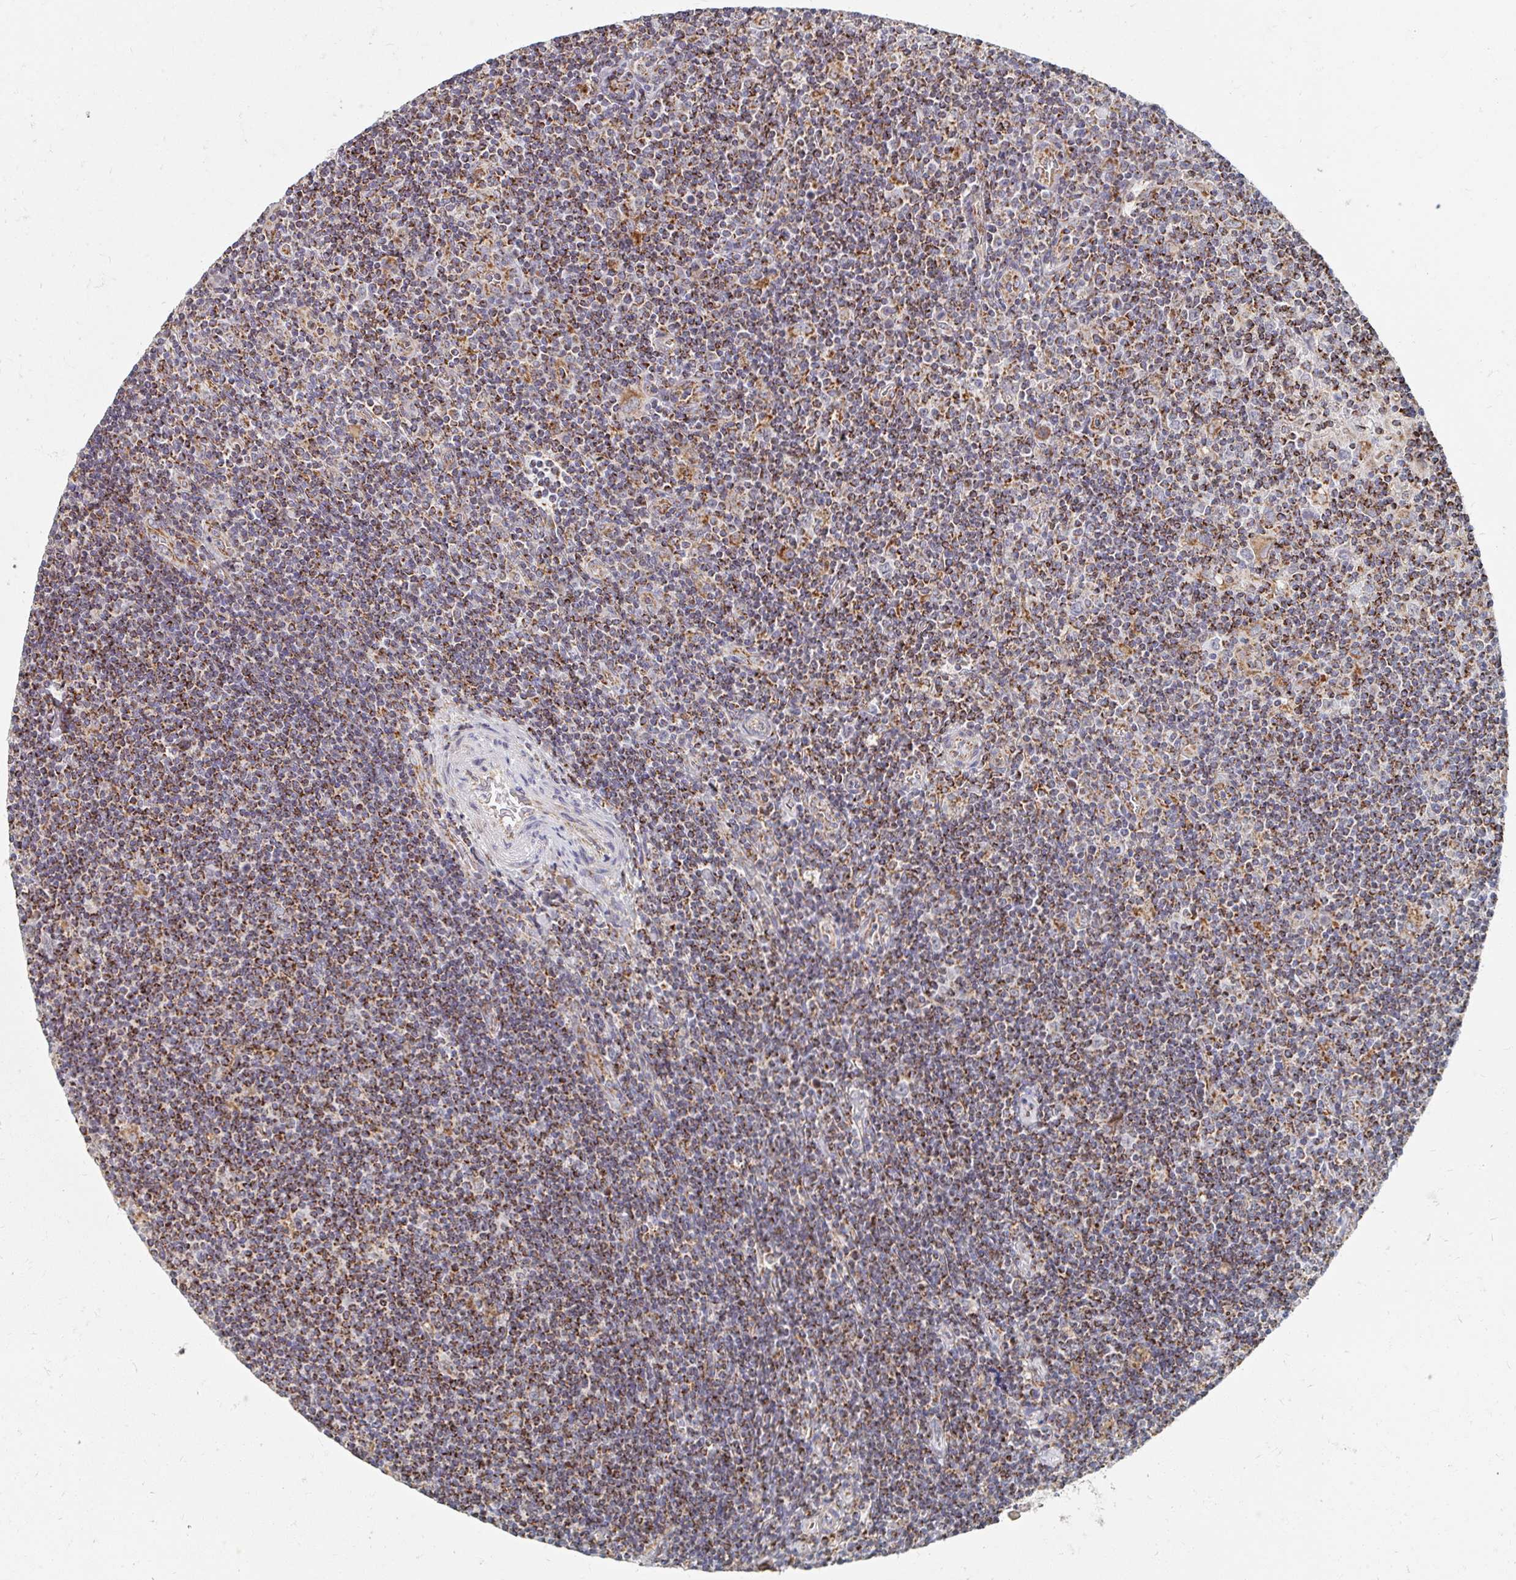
{"staining": {"intensity": "moderate", "quantity": "25%-75%", "location": "cytoplasmic/membranous"}, "tissue": "lymphoma", "cell_type": "Tumor cells", "image_type": "cancer", "snomed": [{"axis": "morphology", "description": "Hodgkin's disease, NOS"}, {"axis": "topography", "description": "Lymph node"}], "caption": "Hodgkin's disease stained for a protein shows moderate cytoplasmic/membranous positivity in tumor cells.", "gene": "MAVS", "patient": {"sex": "male", "age": 40}}